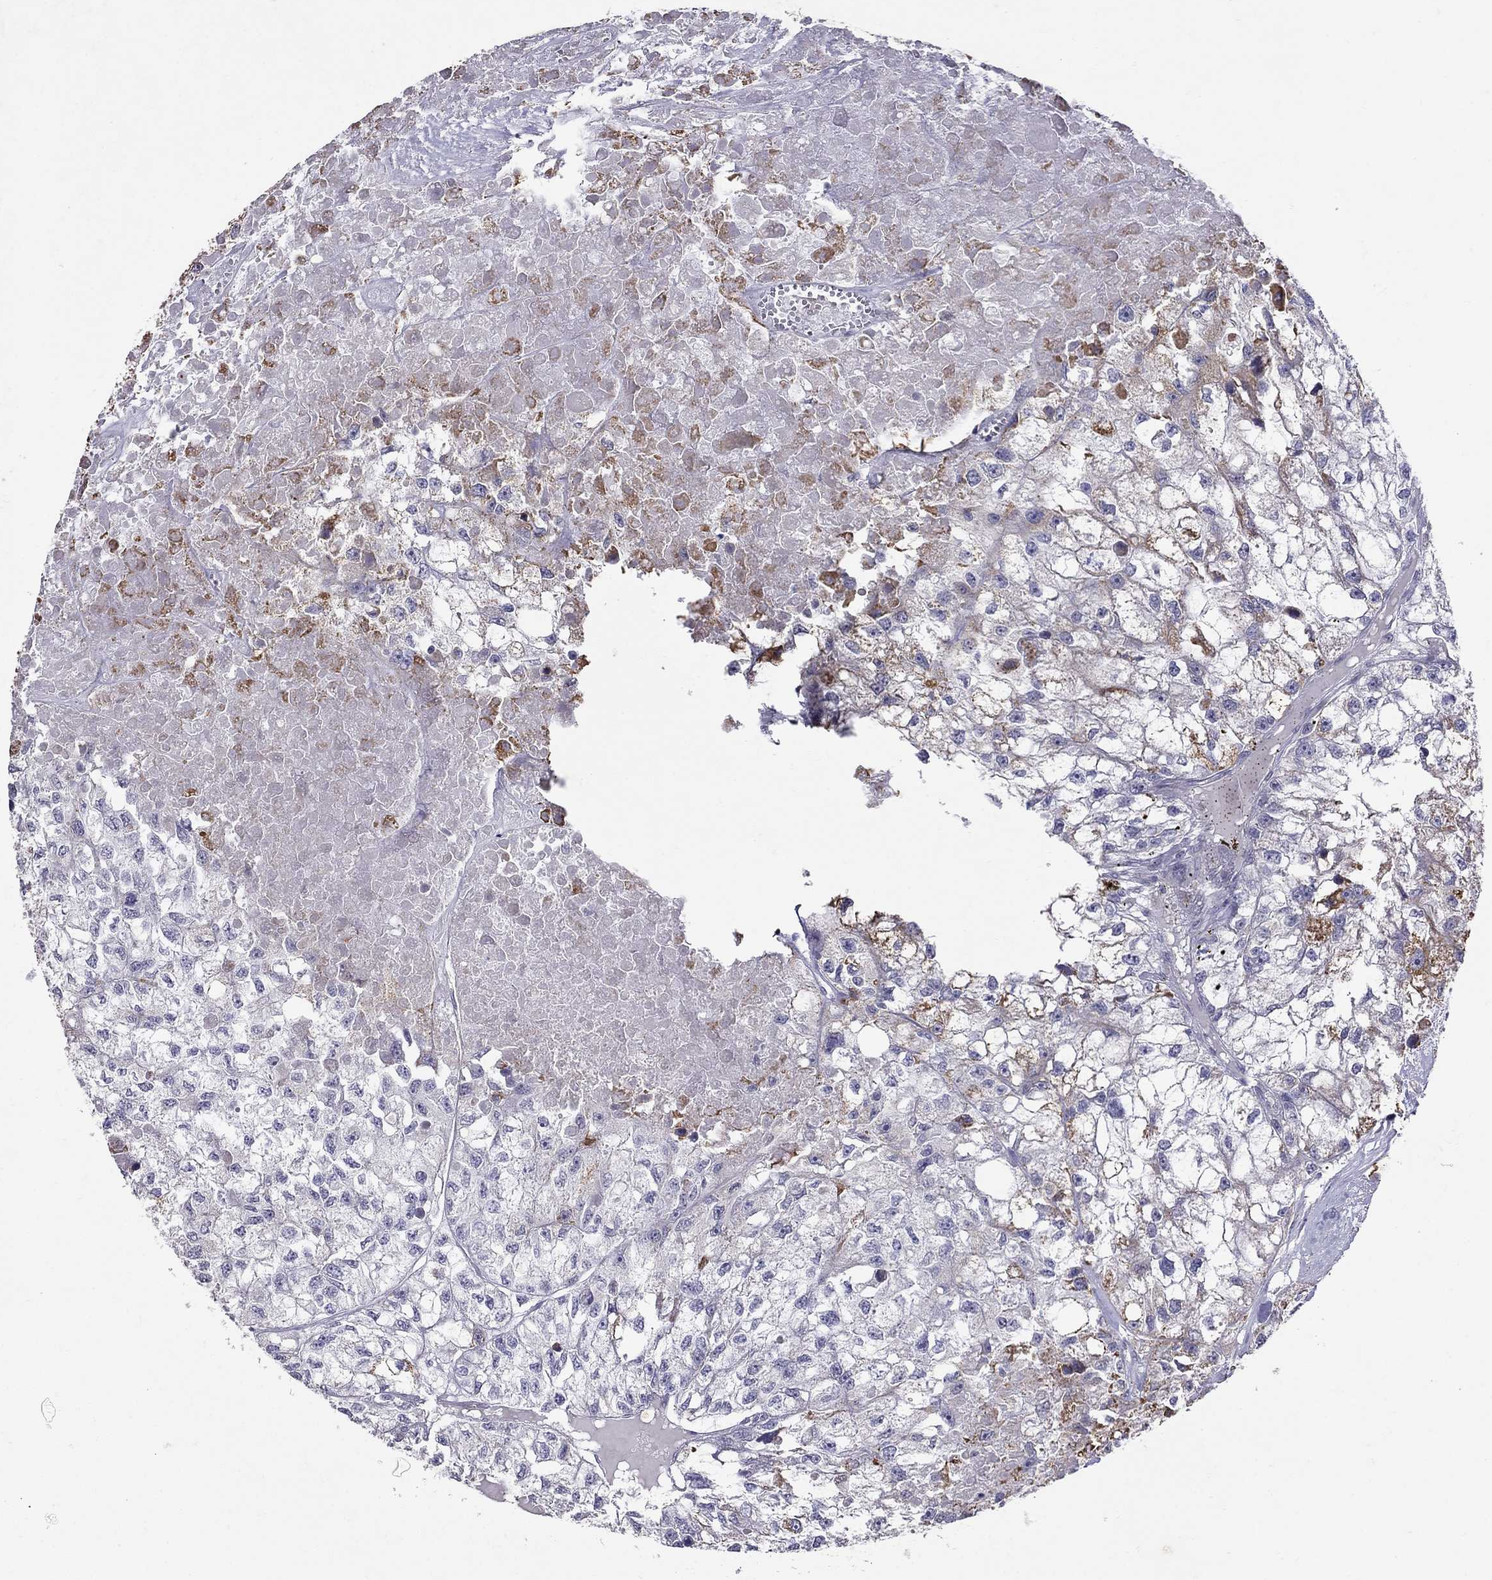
{"staining": {"intensity": "negative", "quantity": "none", "location": "none"}, "tissue": "renal cancer", "cell_type": "Tumor cells", "image_type": "cancer", "snomed": [{"axis": "morphology", "description": "Adenocarcinoma, NOS"}, {"axis": "topography", "description": "Kidney"}], "caption": "The immunohistochemistry (IHC) histopathology image has no significant expression in tumor cells of renal cancer tissue.", "gene": "MYO3B", "patient": {"sex": "male", "age": 56}}